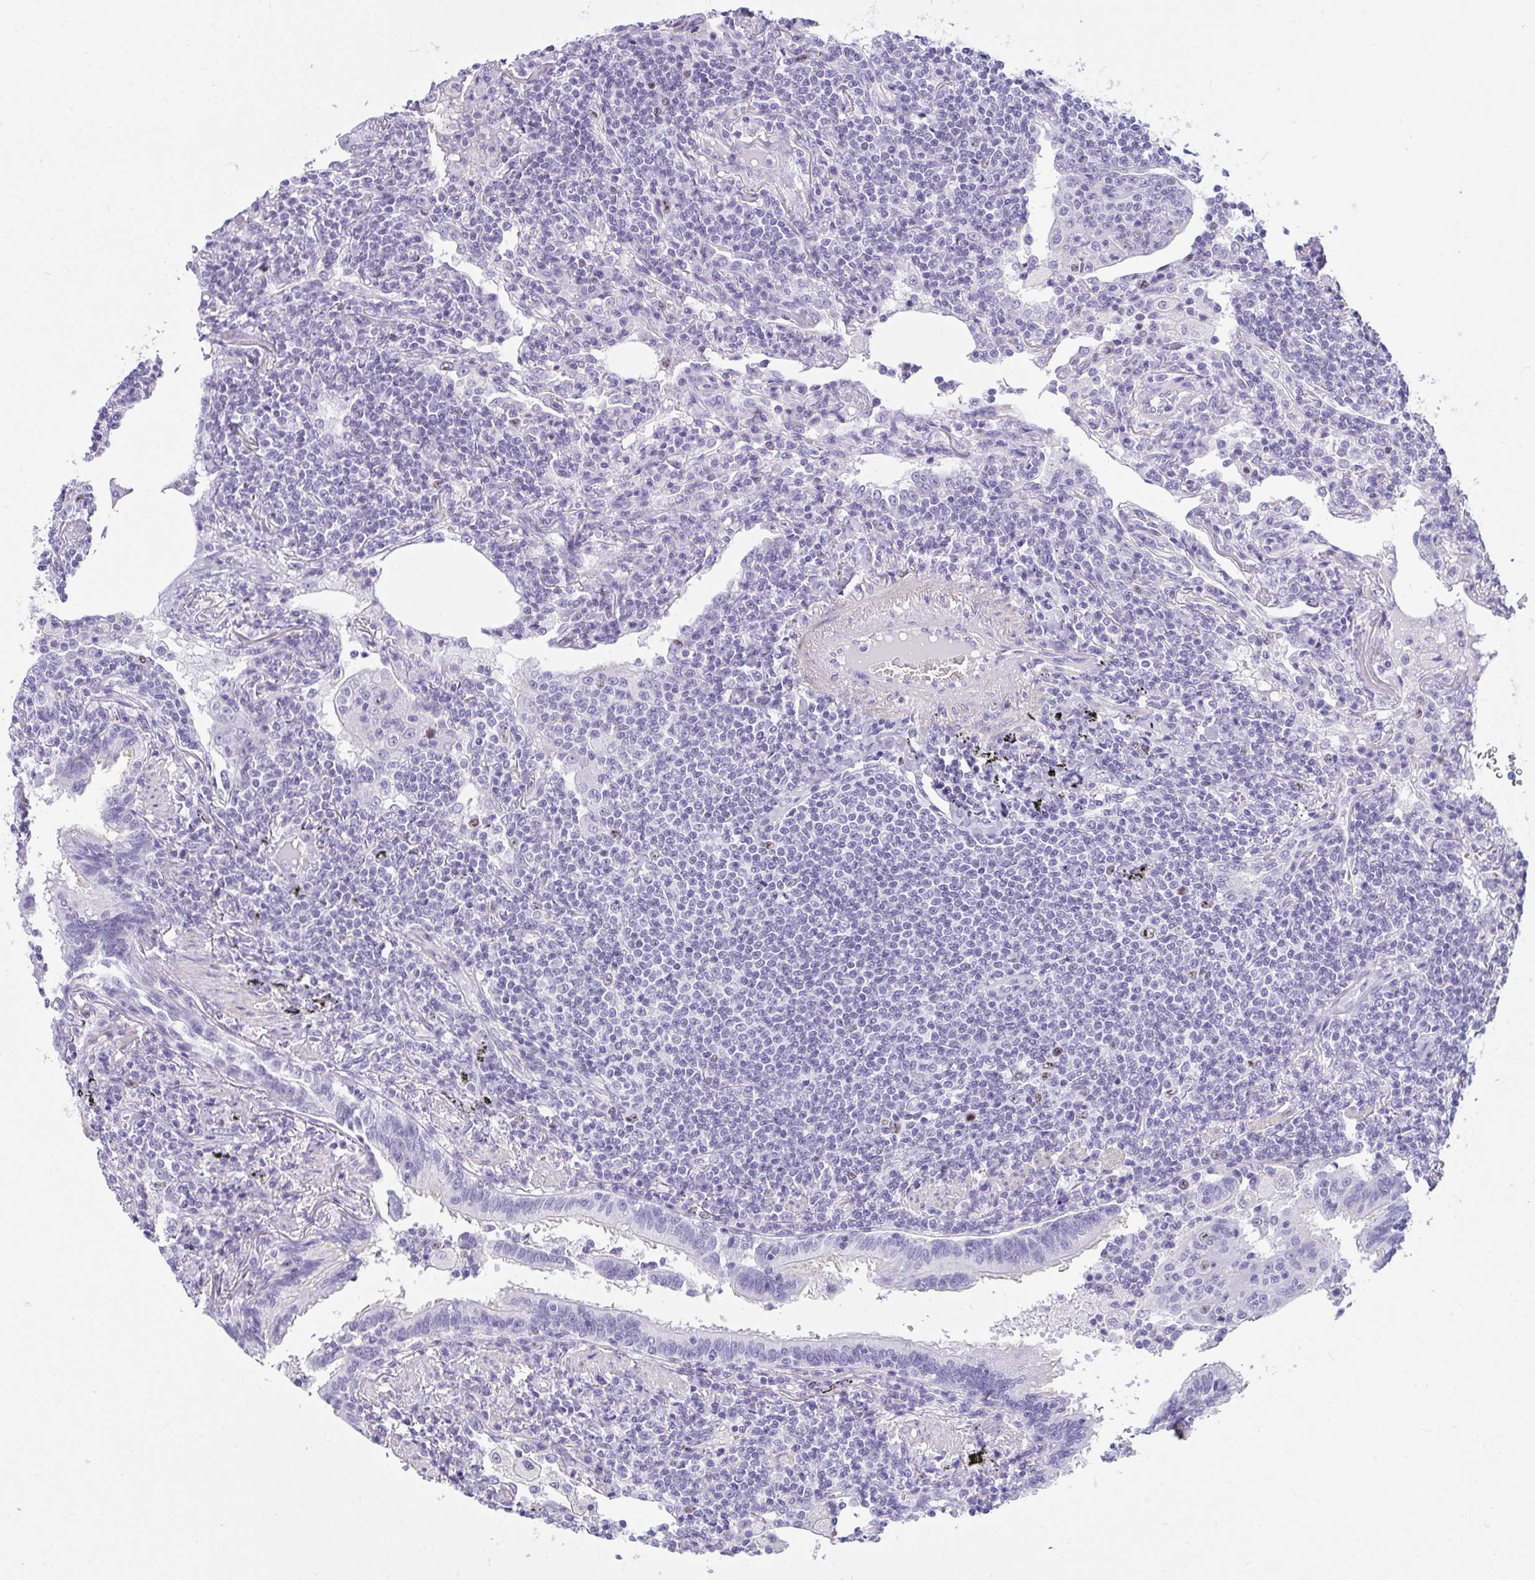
{"staining": {"intensity": "negative", "quantity": "none", "location": "none"}, "tissue": "lymphoma", "cell_type": "Tumor cells", "image_type": "cancer", "snomed": [{"axis": "morphology", "description": "Malignant lymphoma, non-Hodgkin's type, Low grade"}, {"axis": "topography", "description": "Lung"}], "caption": "Micrograph shows no protein staining in tumor cells of malignant lymphoma, non-Hodgkin's type (low-grade) tissue. (DAB immunohistochemistry with hematoxylin counter stain).", "gene": "SUZ12", "patient": {"sex": "female", "age": 71}}